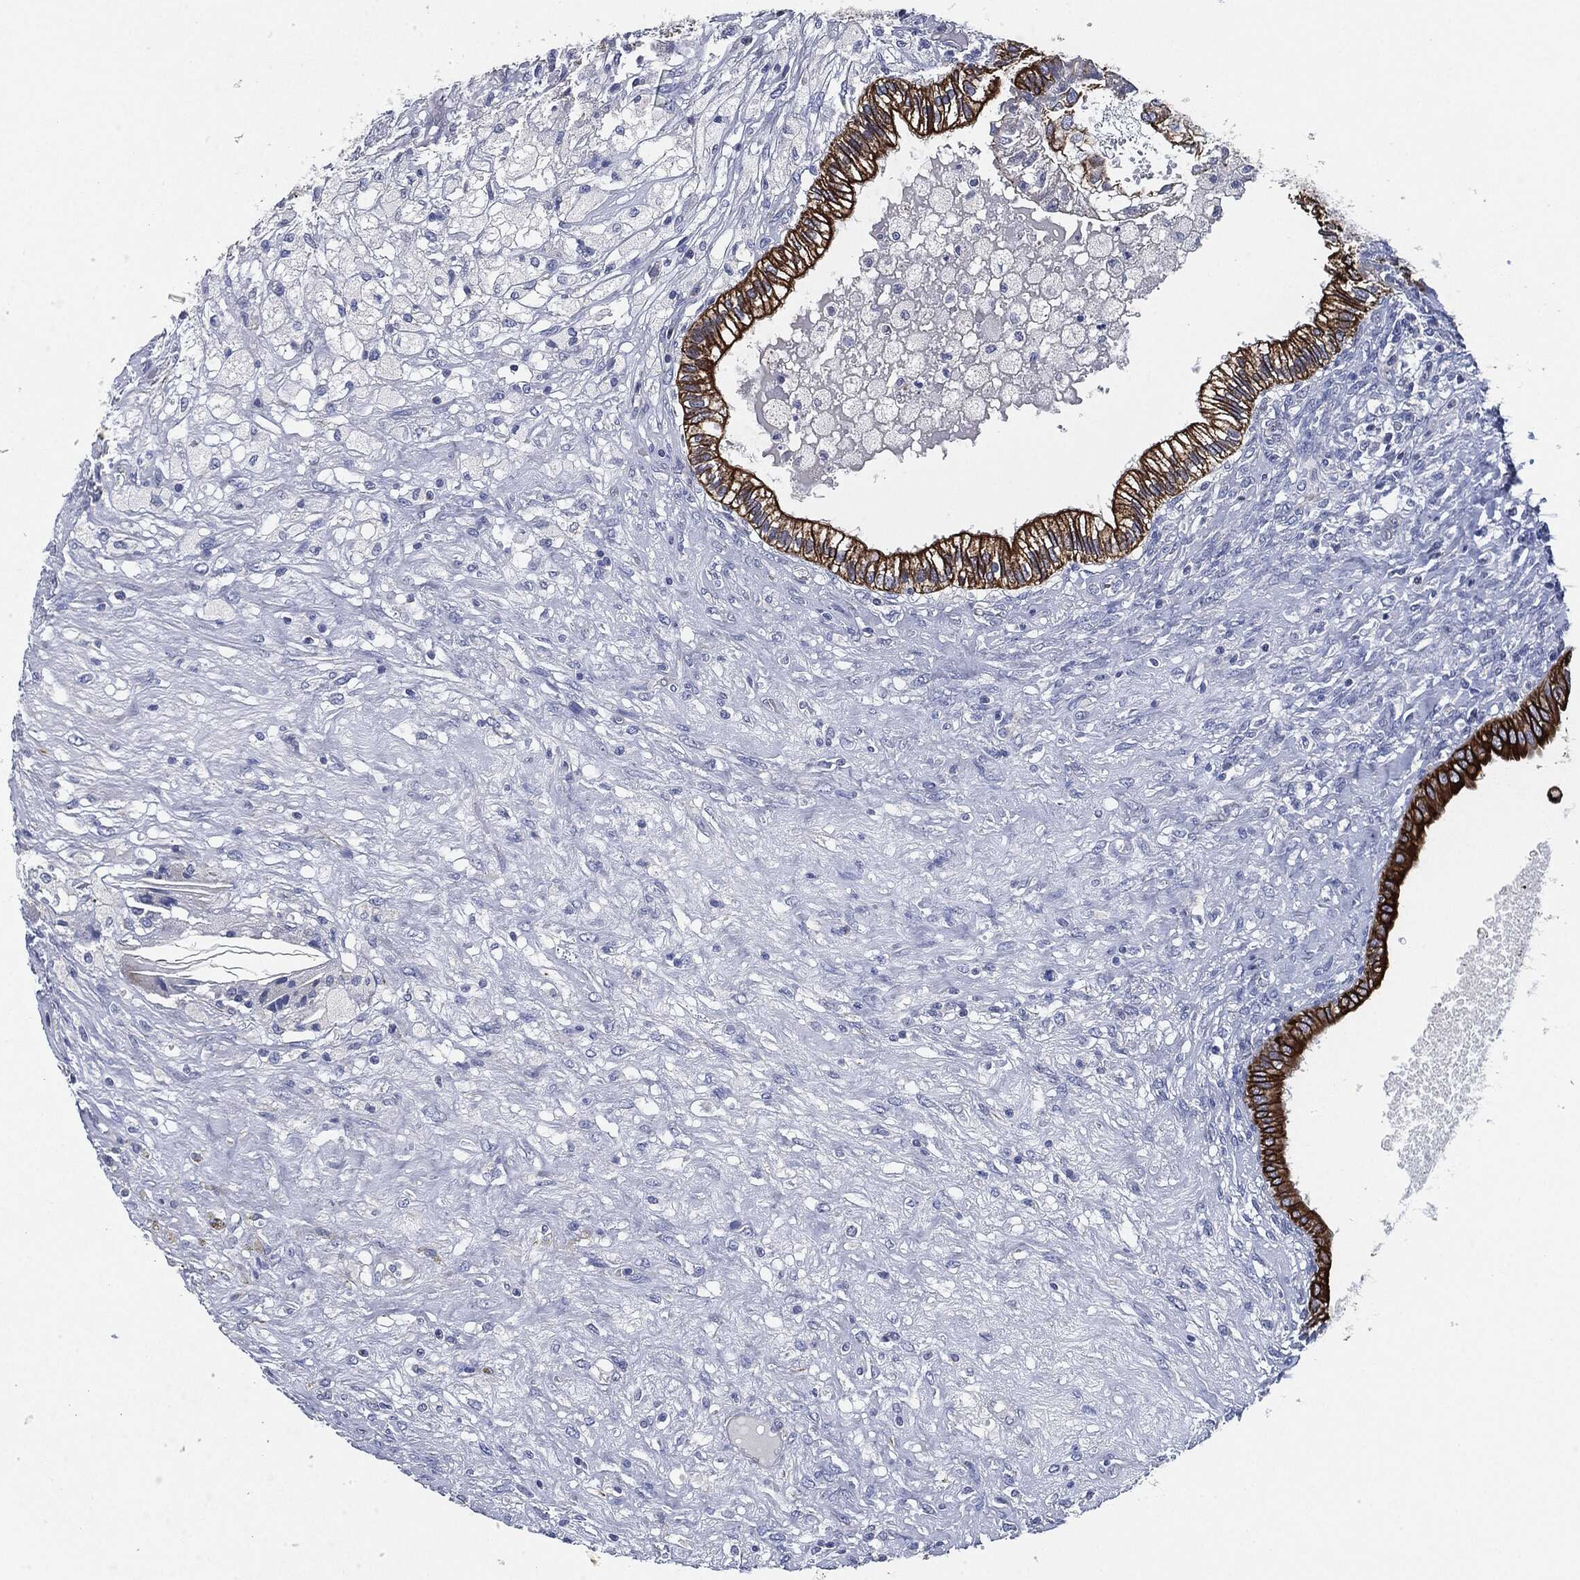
{"staining": {"intensity": "strong", "quantity": "<25%", "location": "cytoplasmic/membranous"}, "tissue": "testis cancer", "cell_type": "Tumor cells", "image_type": "cancer", "snomed": [{"axis": "morphology", "description": "Seminoma, NOS"}, {"axis": "morphology", "description": "Carcinoma, Embryonal, NOS"}, {"axis": "topography", "description": "Testis"}], "caption": "Human seminoma (testis) stained with a brown dye exhibits strong cytoplasmic/membranous positive staining in approximately <25% of tumor cells.", "gene": "SHROOM2", "patient": {"sex": "male", "age": 41}}